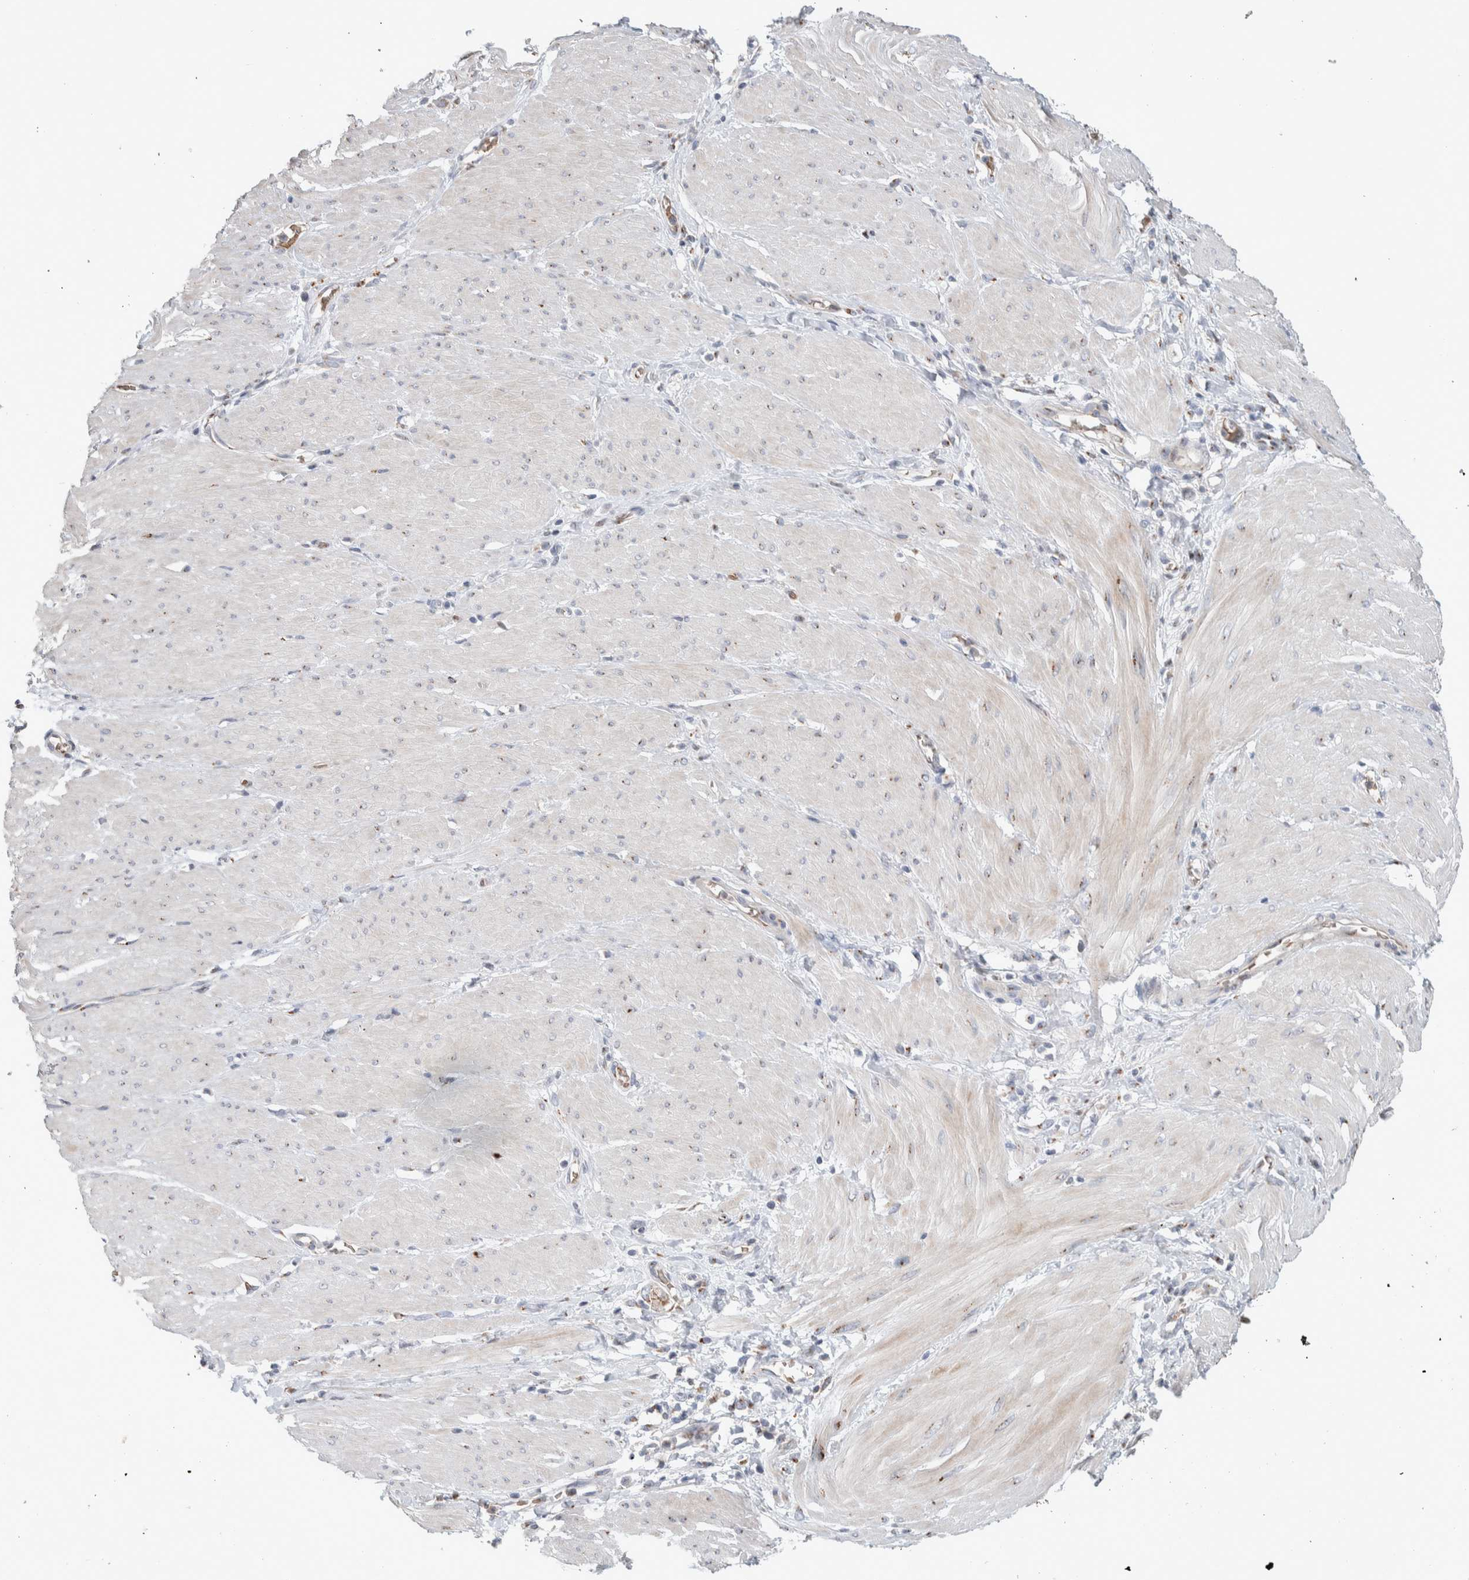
{"staining": {"intensity": "weak", "quantity": "<25%", "location": "cytoplasmic/membranous"}, "tissue": "stomach cancer", "cell_type": "Tumor cells", "image_type": "cancer", "snomed": [{"axis": "morphology", "description": "Adenocarcinoma, NOS"}, {"axis": "topography", "description": "Stomach"}, {"axis": "topography", "description": "Stomach, lower"}], "caption": "The histopathology image reveals no staining of tumor cells in stomach cancer (adenocarcinoma).", "gene": "SLC38A10", "patient": {"sex": "female", "age": 48}}